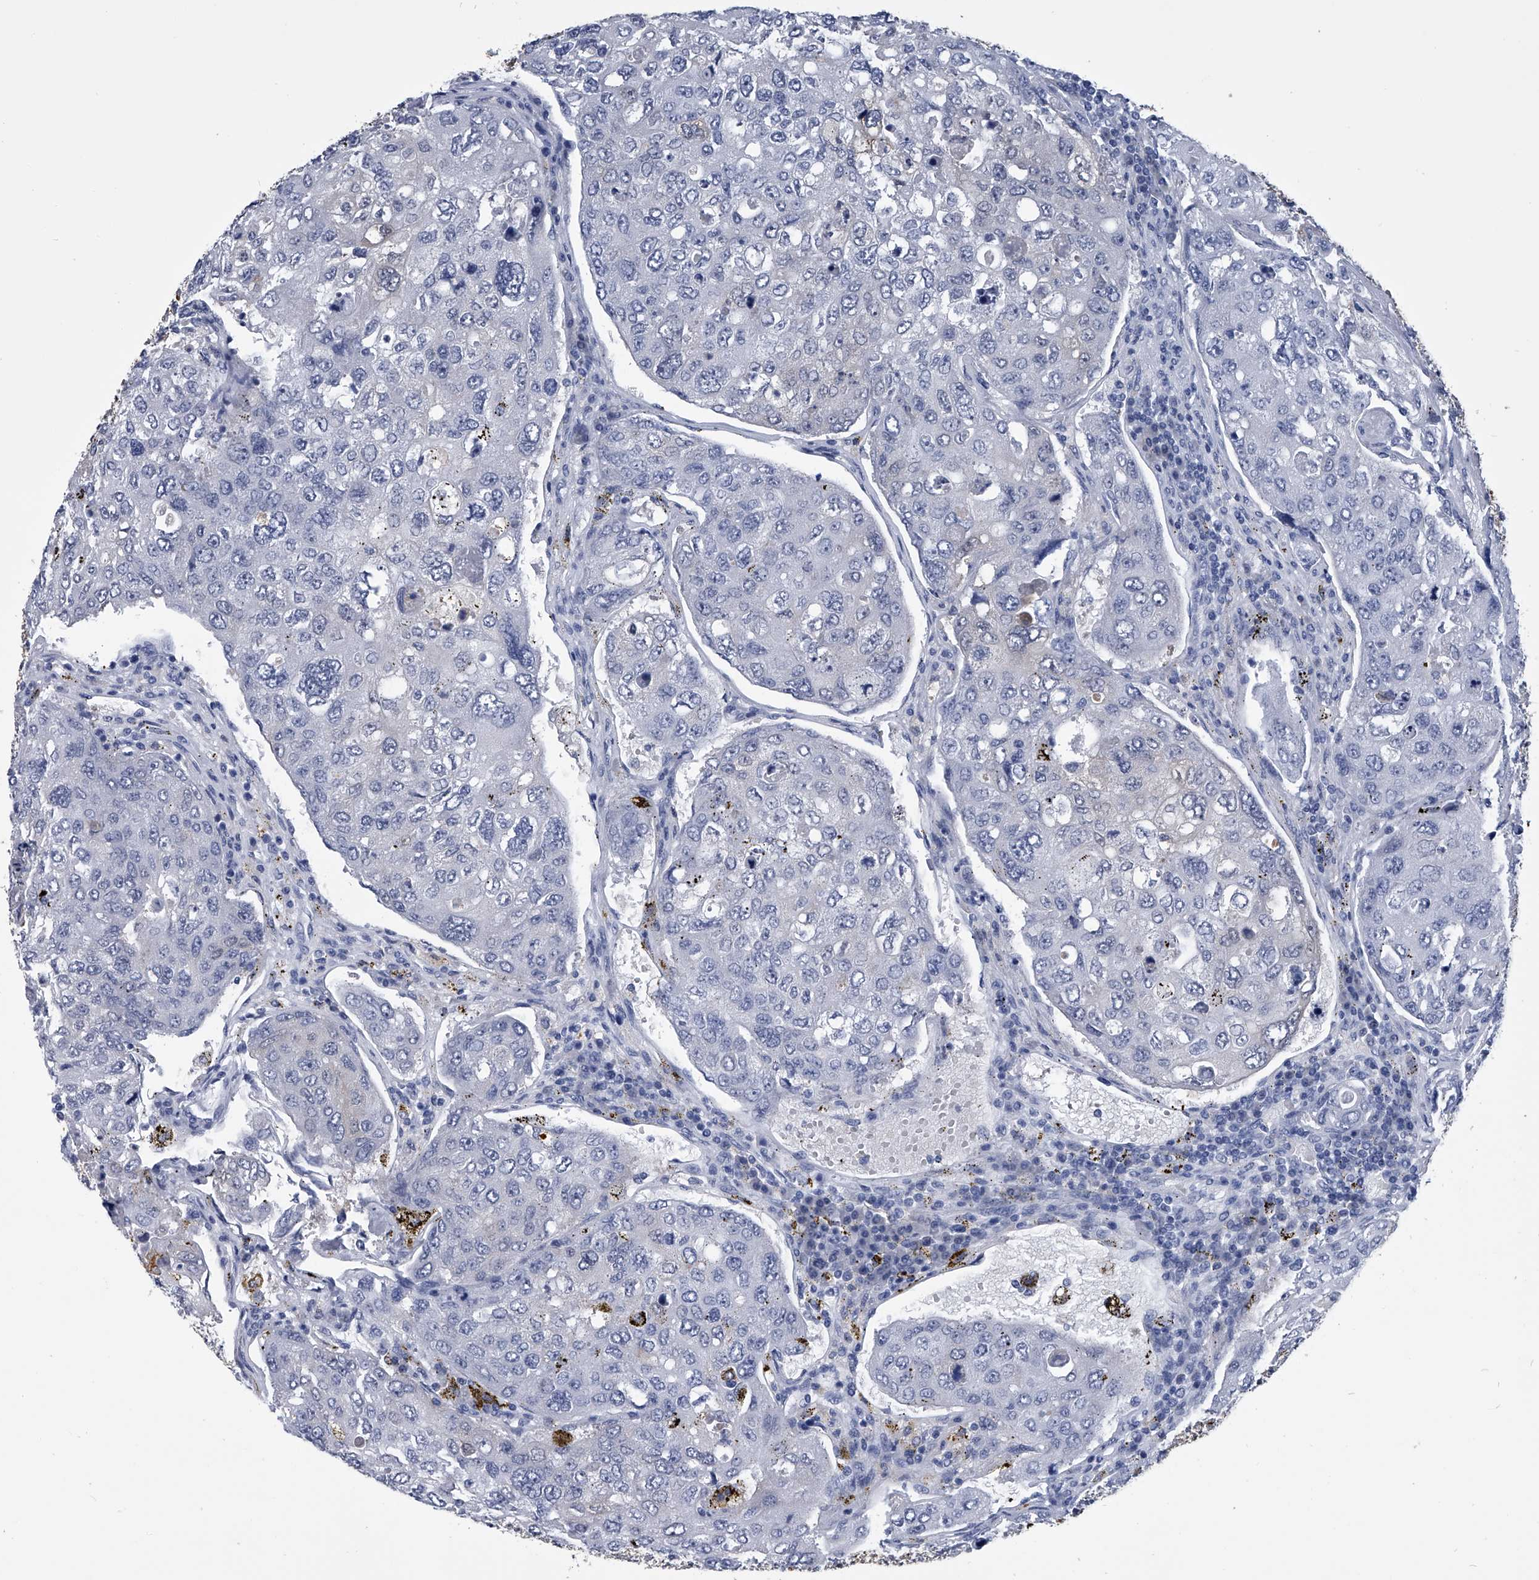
{"staining": {"intensity": "negative", "quantity": "none", "location": "none"}, "tissue": "urothelial cancer", "cell_type": "Tumor cells", "image_type": "cancer", "snomed": [{"axis": "morphology", "description": "Urothelial carcinoma, High grade"}, {"axis": "topography", "description": "Lymph node"}, {"axis": "topography", "description": "Urinary bladder"}], "caption": "An immunohistochemistry (IHC) micrograph of high-grade urothelial carcinoma is shown. There is no staining in tumor cells of high-grade urothelial carcinoma.", "gene": "PDXK", "patient": {"sex": "male", "age": 51}}